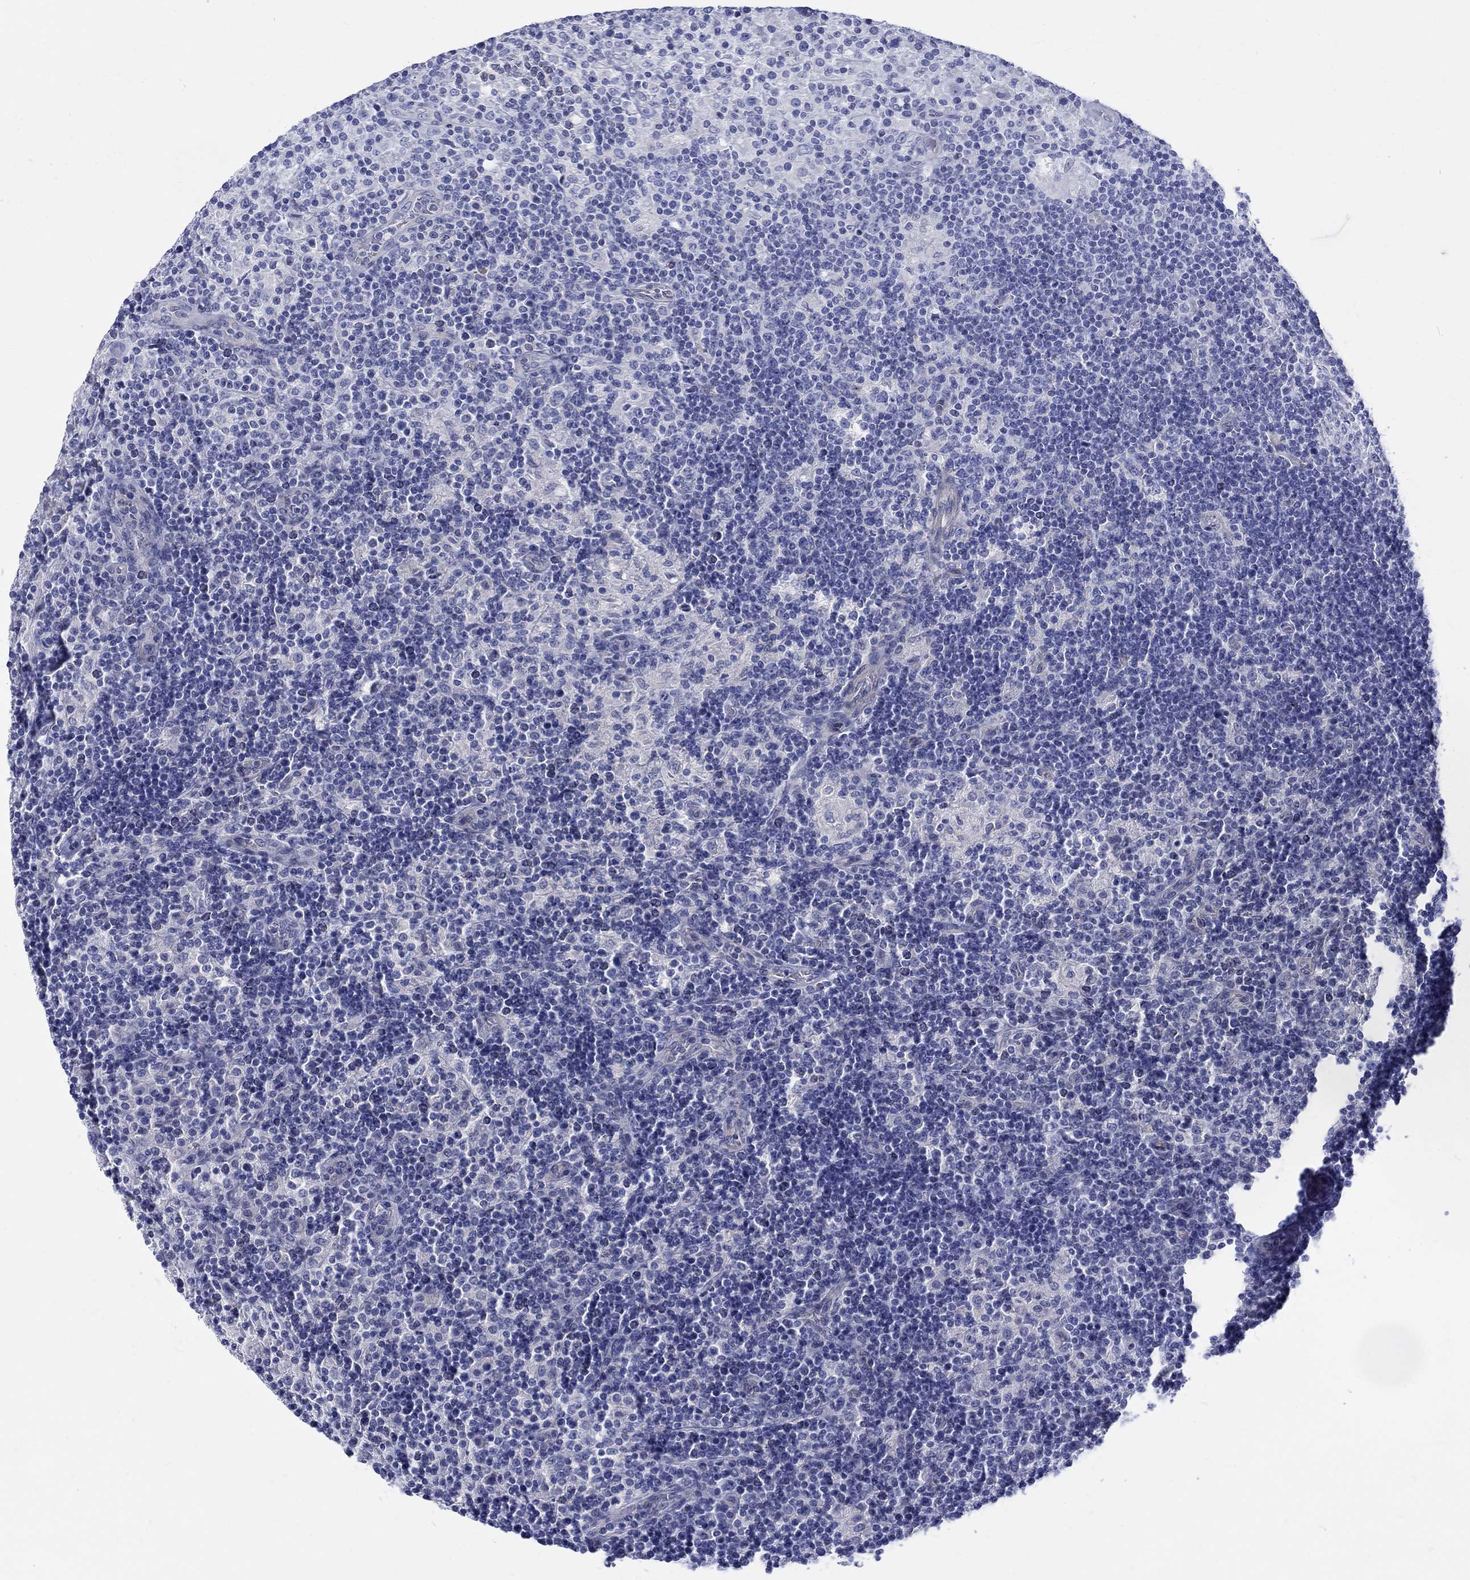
{"staining": {"intensity": "negative", "quantity": "none", "location": "none"}, "tissue": "lymphoma", "cell_type": "Tumor cells", "image_type": "cancer", "snomed": [{"axis": "morphology", "description": "Hodgkin's disease, NOS"}, {"axis": "topography", "description": "Lymph node"}], "caption": "A micrograph of human Hodgkin's disease is negative for staining in tumor cells.", "gene": "SH2D7", "patient": {"sex": "male", "age": 70}}